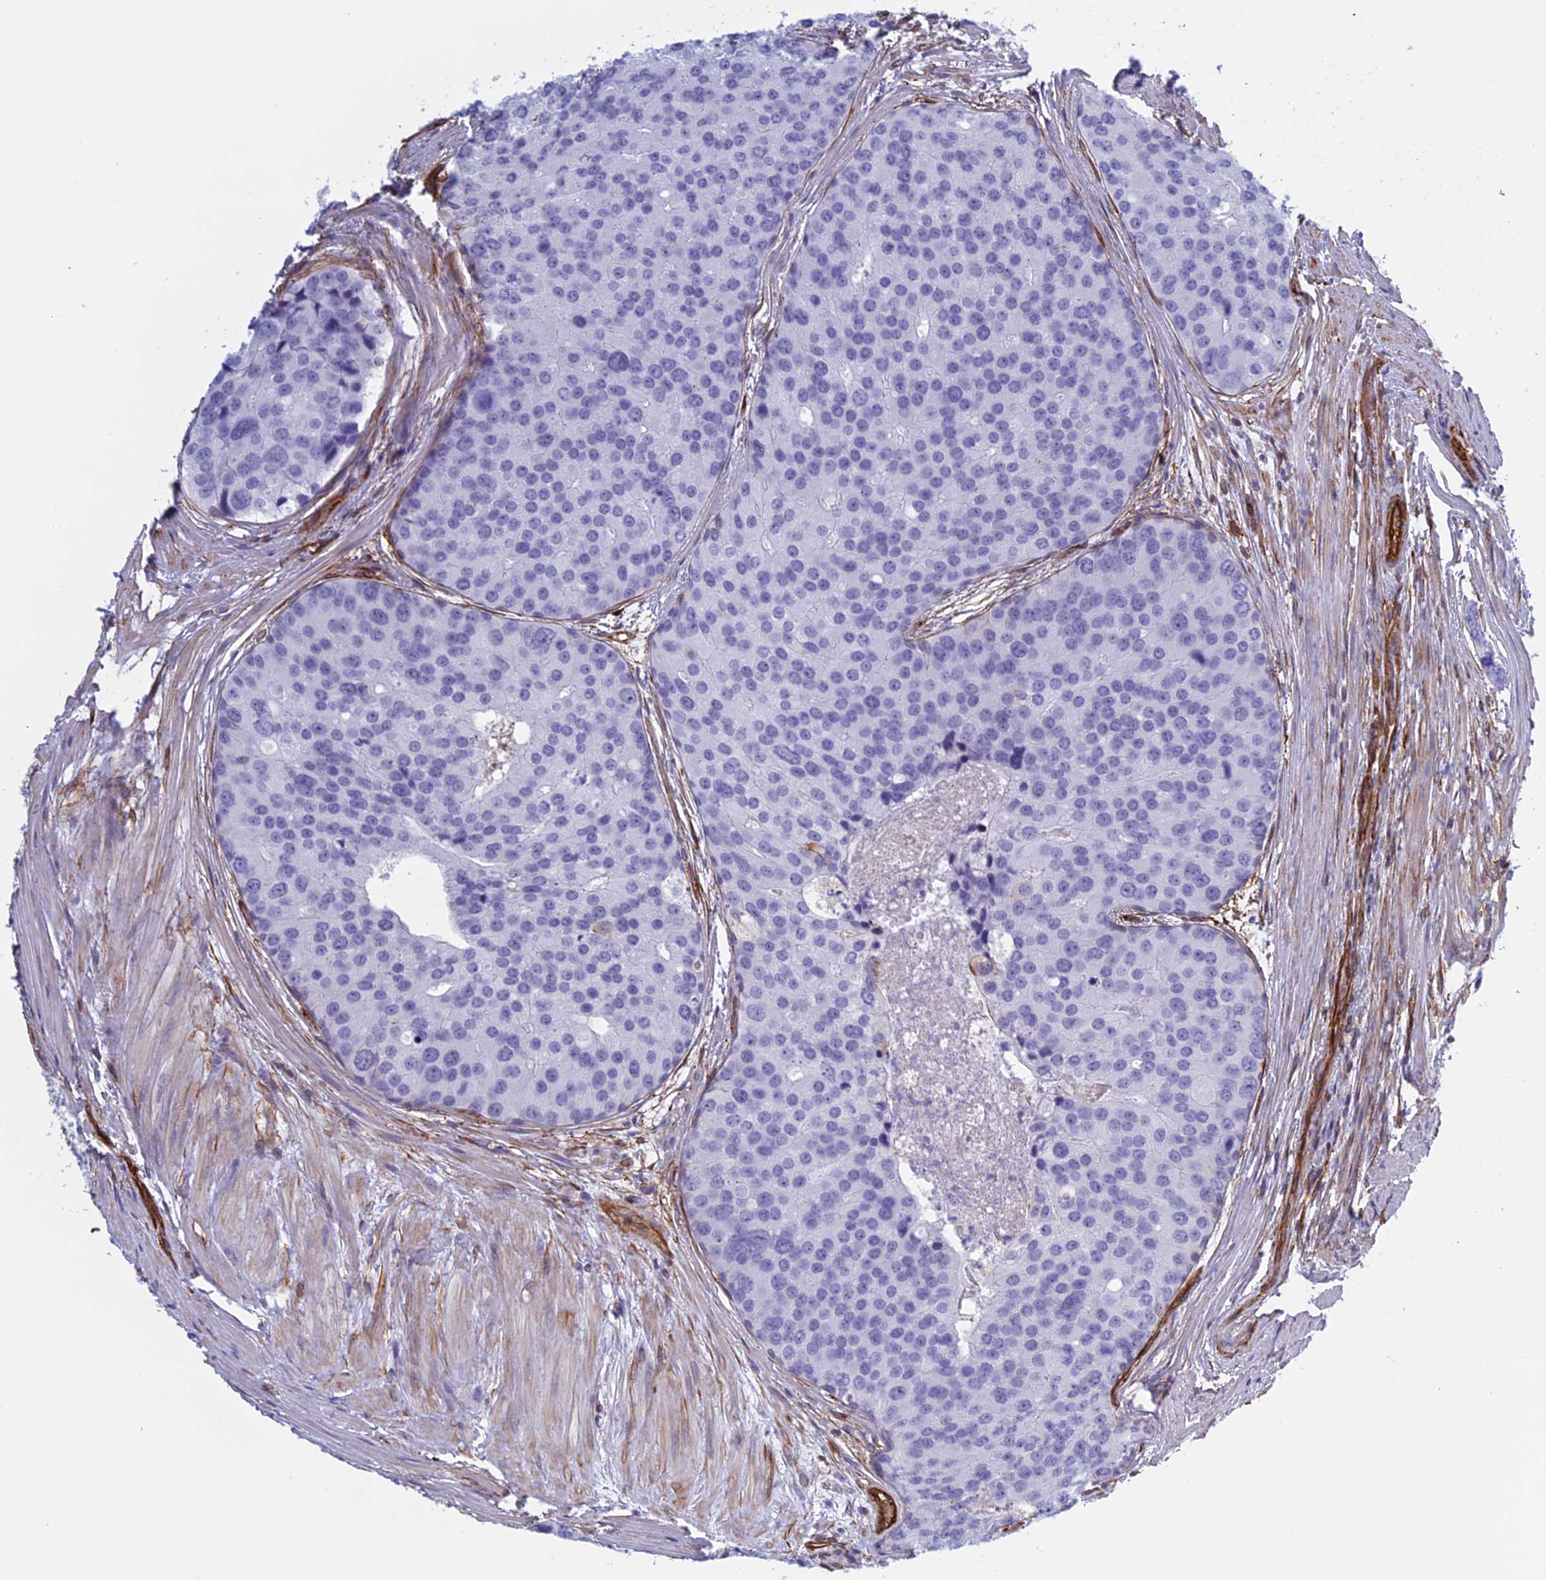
{"staining": {"intensity": "negative", "quantity": "none", "location": "none"}, "tissue": "prostate cancer", "cell_type": "Tumor cells", "image_type": "cancer", "snomed": [{"axis": "morphology", "description": "Adenocarcinoma, High grade"}, {"axis": "topography", "description": "Prostate"}], "caption": "There is no significant expression in tumor cells of prostate adenocarcinoma (high-grade).", "gene": "ANGPTL2", "patient": {"sex": "male", "age": 62}}